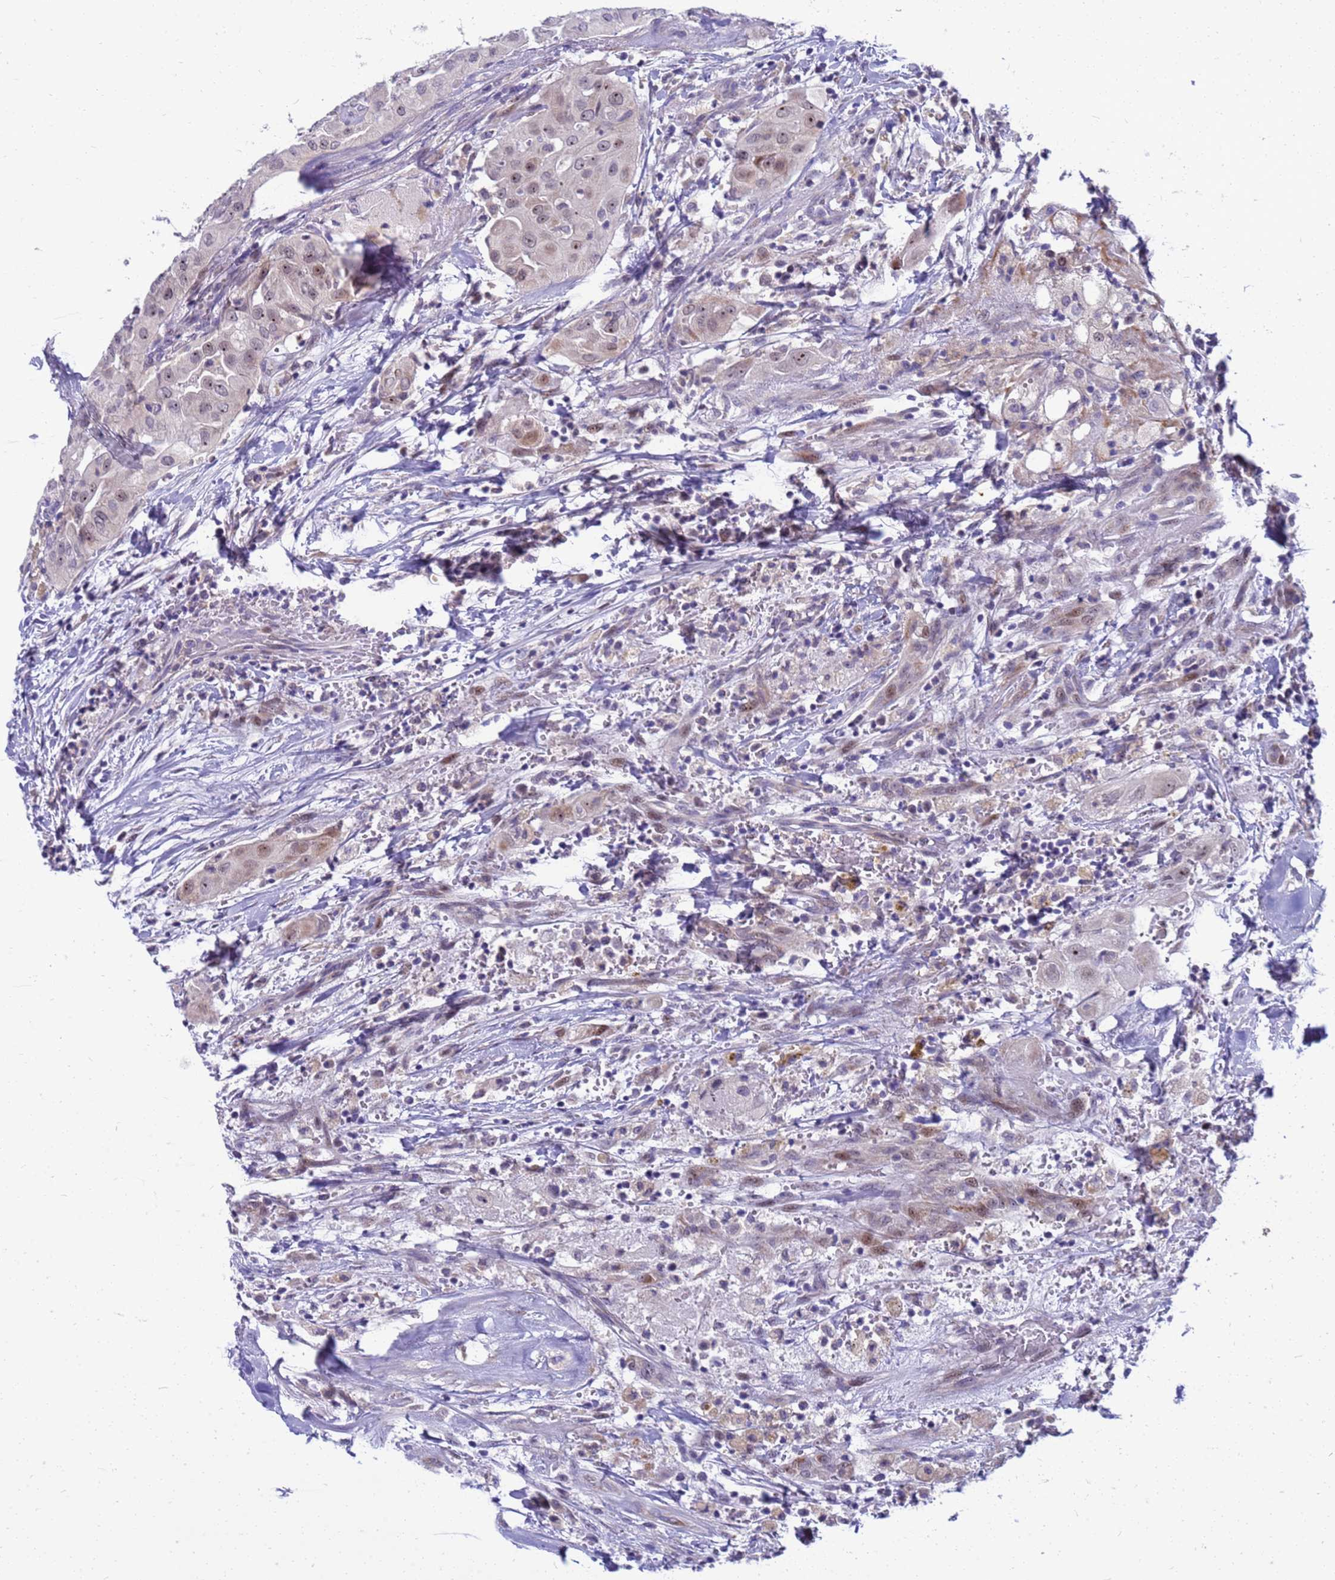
{"staining": {"intensity": "weak", "quantity": "25%-75%", "location": "cytoplasmic/membranous,nuclear"}, "tissue": "thyroid cancer", "cell_type": "Tumor cells", "image_type": "cancer", "snomed": [{"axis": "morphology", "description": "Papillary adenocarcinoma, NOS"}, {"axis": "topography", "description": "Thyroid gland"}], "caption": "The image shows staining of thyroid cancer, revealing weak cytoplasmic/membranous and nuclear protein positivity (brown color) within tumor cells.", "gene": "LRATD1", "patient": {"sex": "female", "age": 59}}